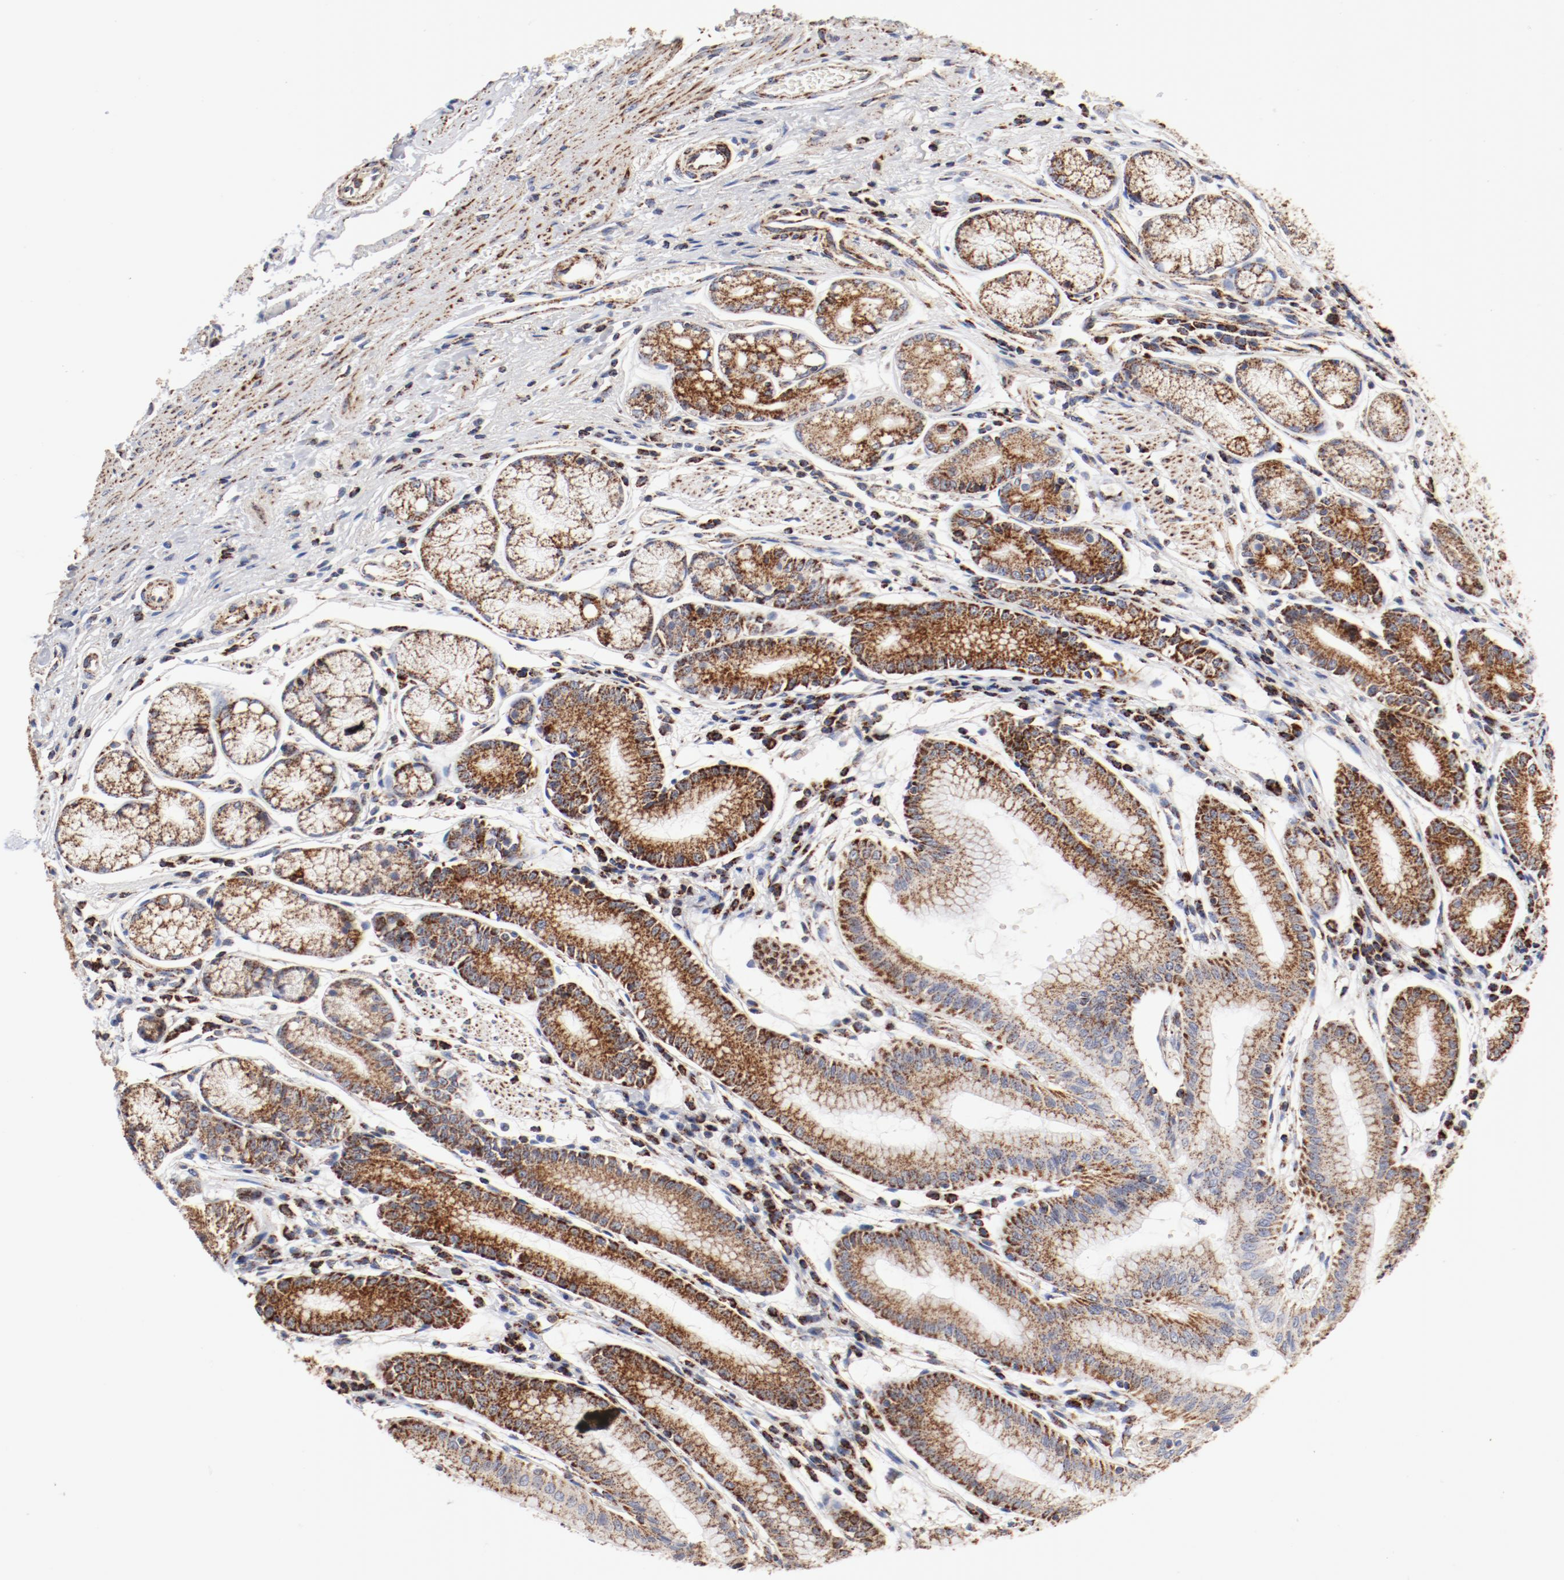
{"staining": {"intensity": "strong", "quantity": "25%-75%", "location": "cytoplasmic/membranous"}, "tissue": "stomach", "cell_type": "Glandular cells", "image_type": "normal", "snomed": [{"axis": "morphology", "description": "Normal tissue, NOS"}, {"axis": "morphology", "description": "Inflammation, NOS"}, {"axis": "topography", "description": "Stomach, lower"}], "caption": "A high amount of strong cytoplasmic/membranous staining is seen in about 25%-75% of glandular cells in normal stomach. (Stains: DAB (3,3'-diaminobenzidine) in brown, nuclei in blue, Microscopy: brightfield microscopy at high magnification).", "gene": "NDUFV2", "patient": {"sex": "male", "age": 59}}